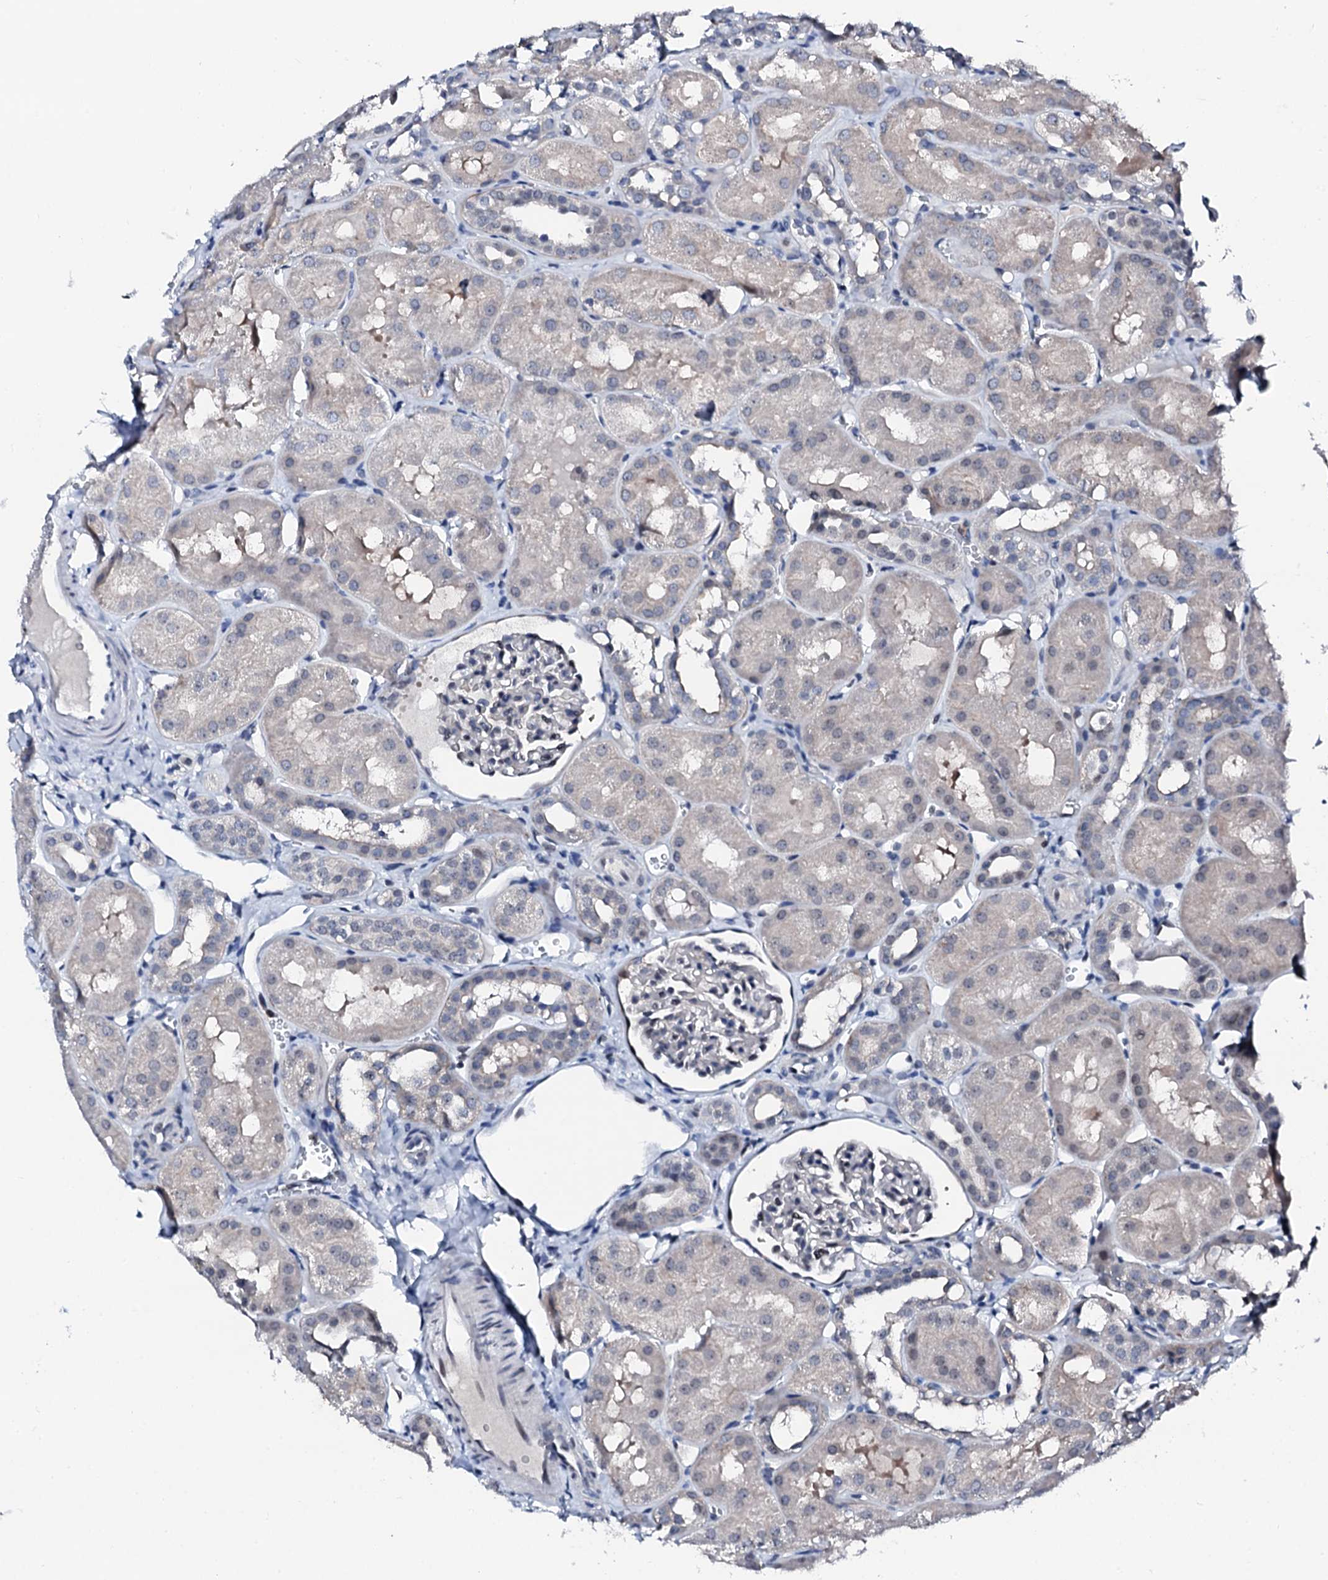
{"staining": {"intensity": "negative", "quantity": "none", "location": "none"}, "tissue": "kidney", "cell_type": "Cells in glomeruli", "image_type": "normal", "snomed": [{"axis": "morphology", "description": "Normal tissue, NOS"}, {"axis": "topography", "description": "Kidney"}, {"axis": "topography", "description": "Urinary bladder"}], "caption": "Micrograph shows no significant protein staining in cells in glomeruli of benign kidney.", "gene": "TRAFD1", "patient": {"sex": "male", "age": 16}}